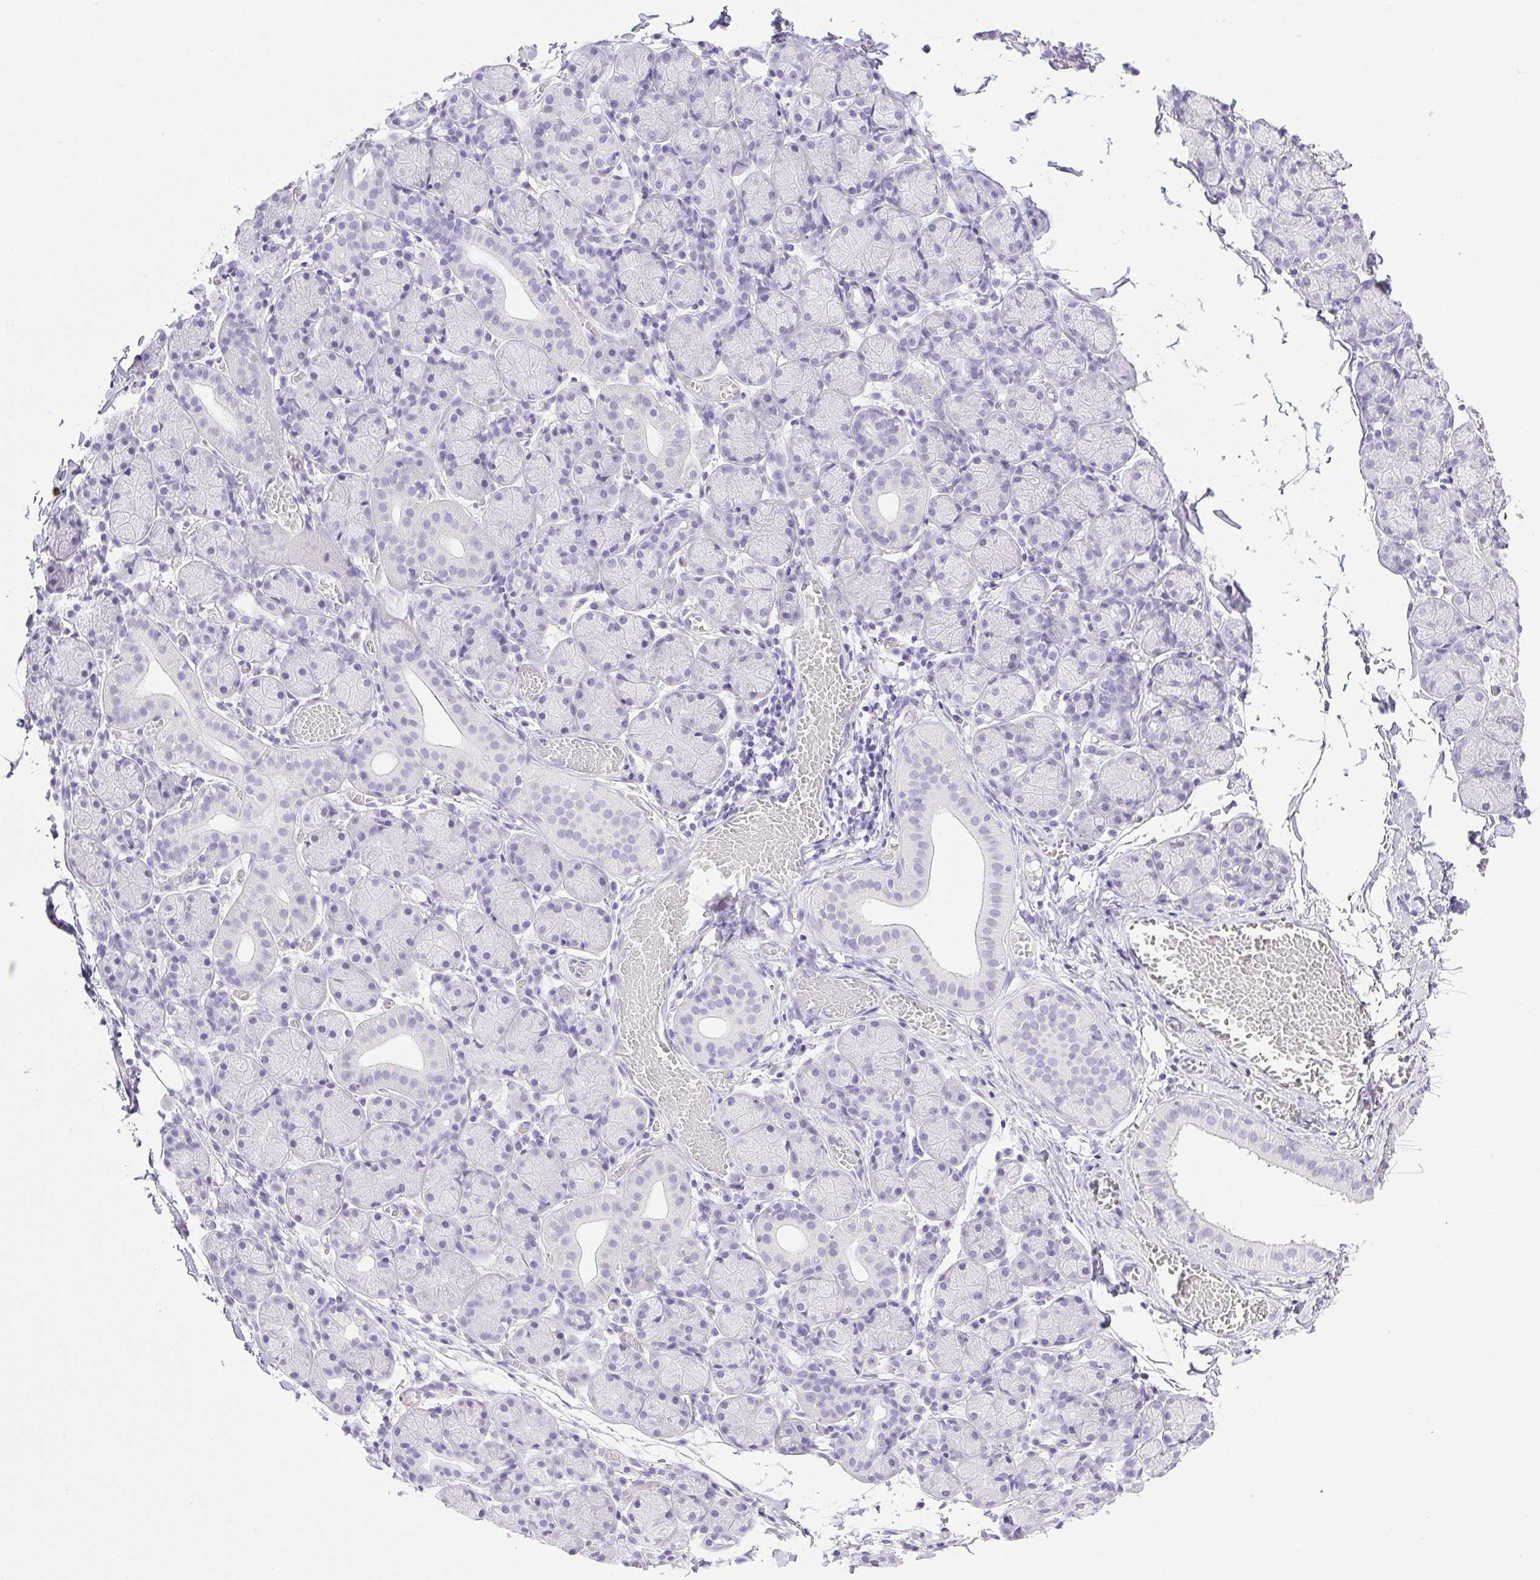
{"staining": {"intensity": "negative", "quantity": "none", "location": "none"}, "tissue": "salivary gland", "cell_type": "Glandular cells", "image_type": "normal", "snomed": [{"axis": "morphology", "description": "Normal tissue, NOS"}, {"axis": "topography", "description": "Salivary gland"}], "caption": "A photomicrograph of human salivary gland is negative for staining in glandular cells. The staining was performed using DAB (3,3'-diaminobenzidine) to visualize the protein expression in brown, while the nuclei were stained in blue with hematoxylin (Magnification: 20x).", "gene": "HLA", "patient": {"sex": "female", "age": 24}}